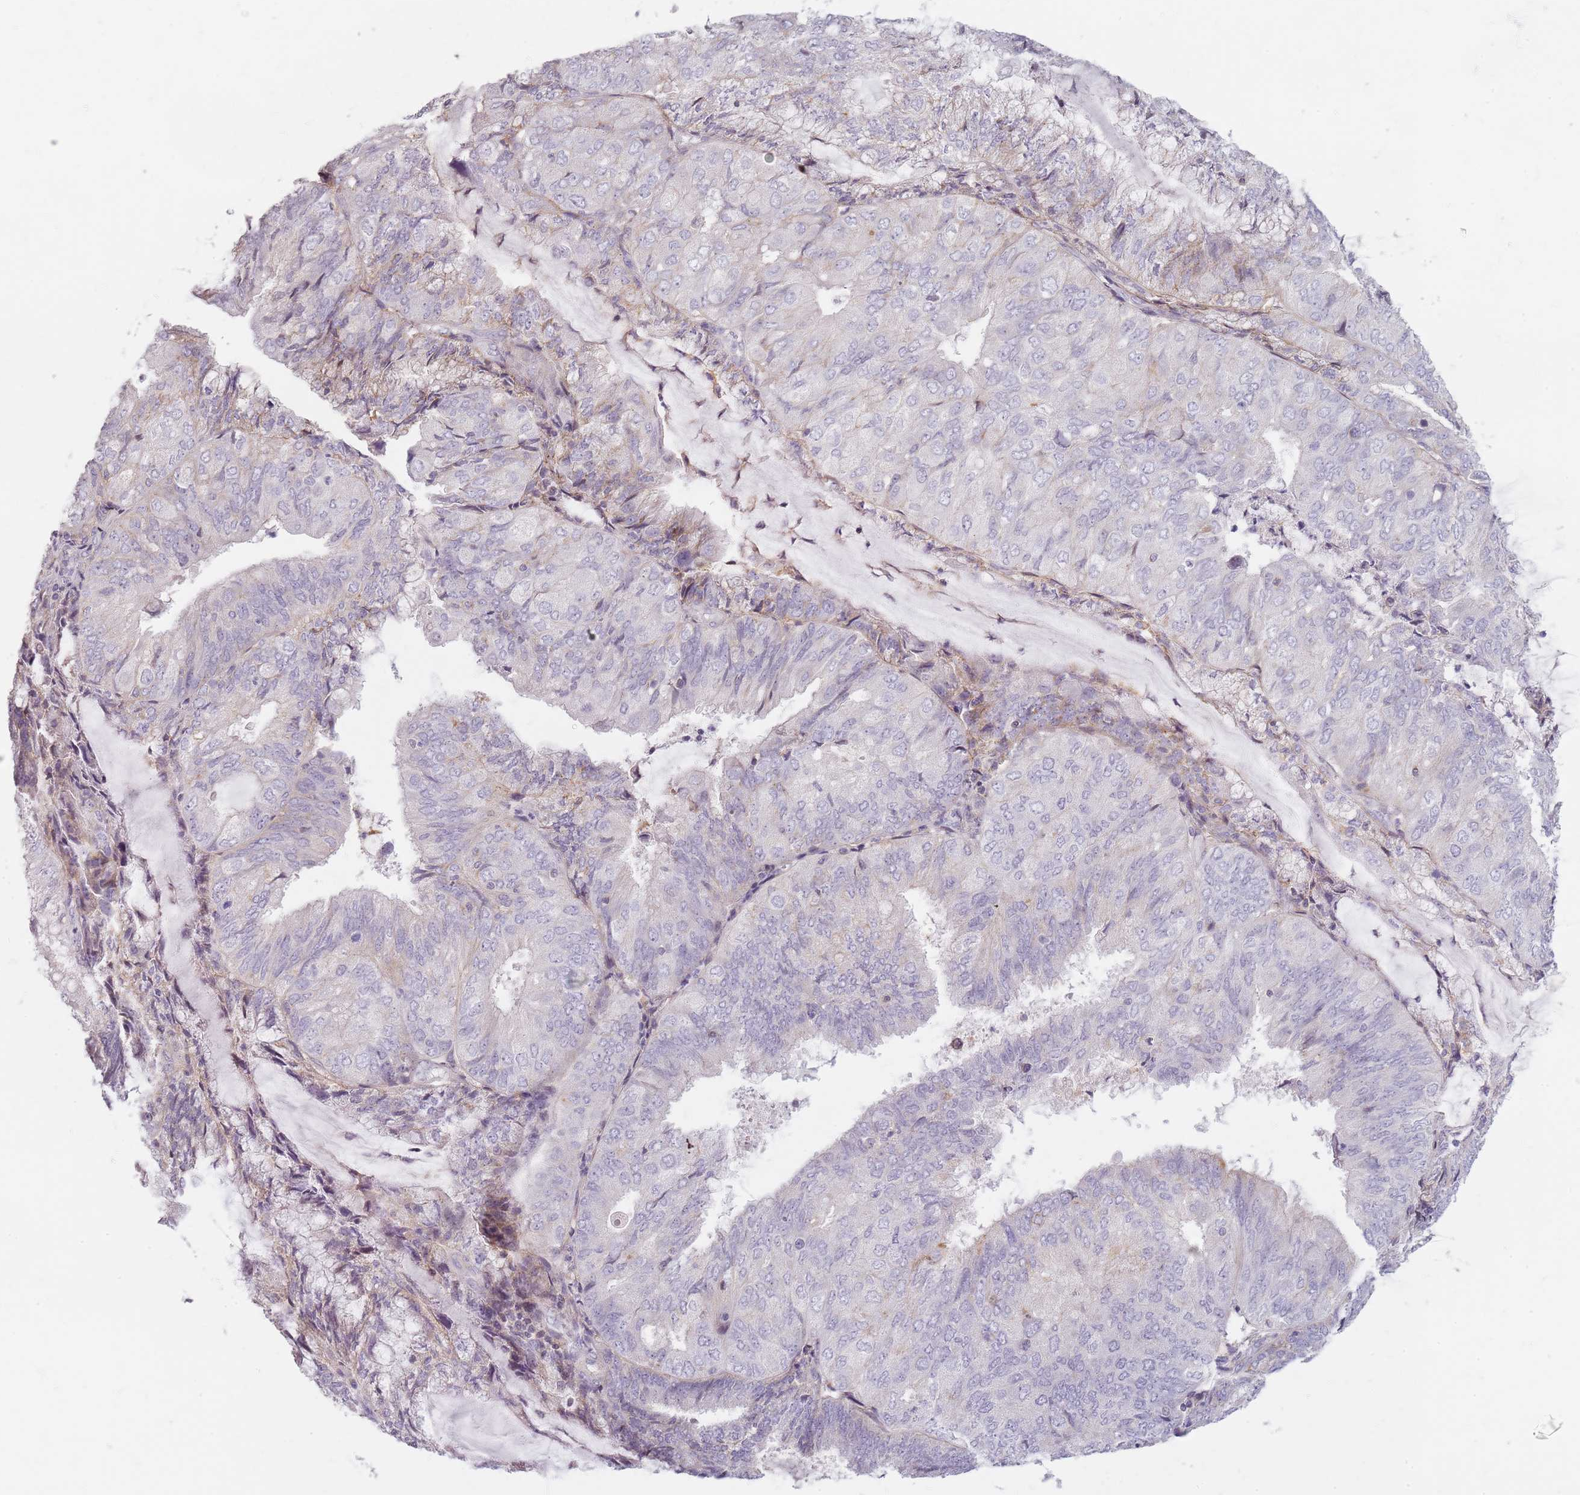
{"staining": {"intensity": "negative", "quantity": "none", "location": "none"}, "tissue": "endometrial cancer", "cell_type": "Tumor cells", "image_type": "cancer", "snomed": [{"axis": "morphology", "description": "Adenocarcinoma, NOS"}, {"axis": "topography", "description": "Endometrium"}], "caption": "Immunohistochemistry image of neoplastic tissue: endometrial cancer (adenocarcinoma) stained with DAB (3,3'-diaminobenzidine) exhibits no significant protein staining in tumor cells.", "gene": "SYNGR3", "patient": {"sex": "female", "age": 81}}